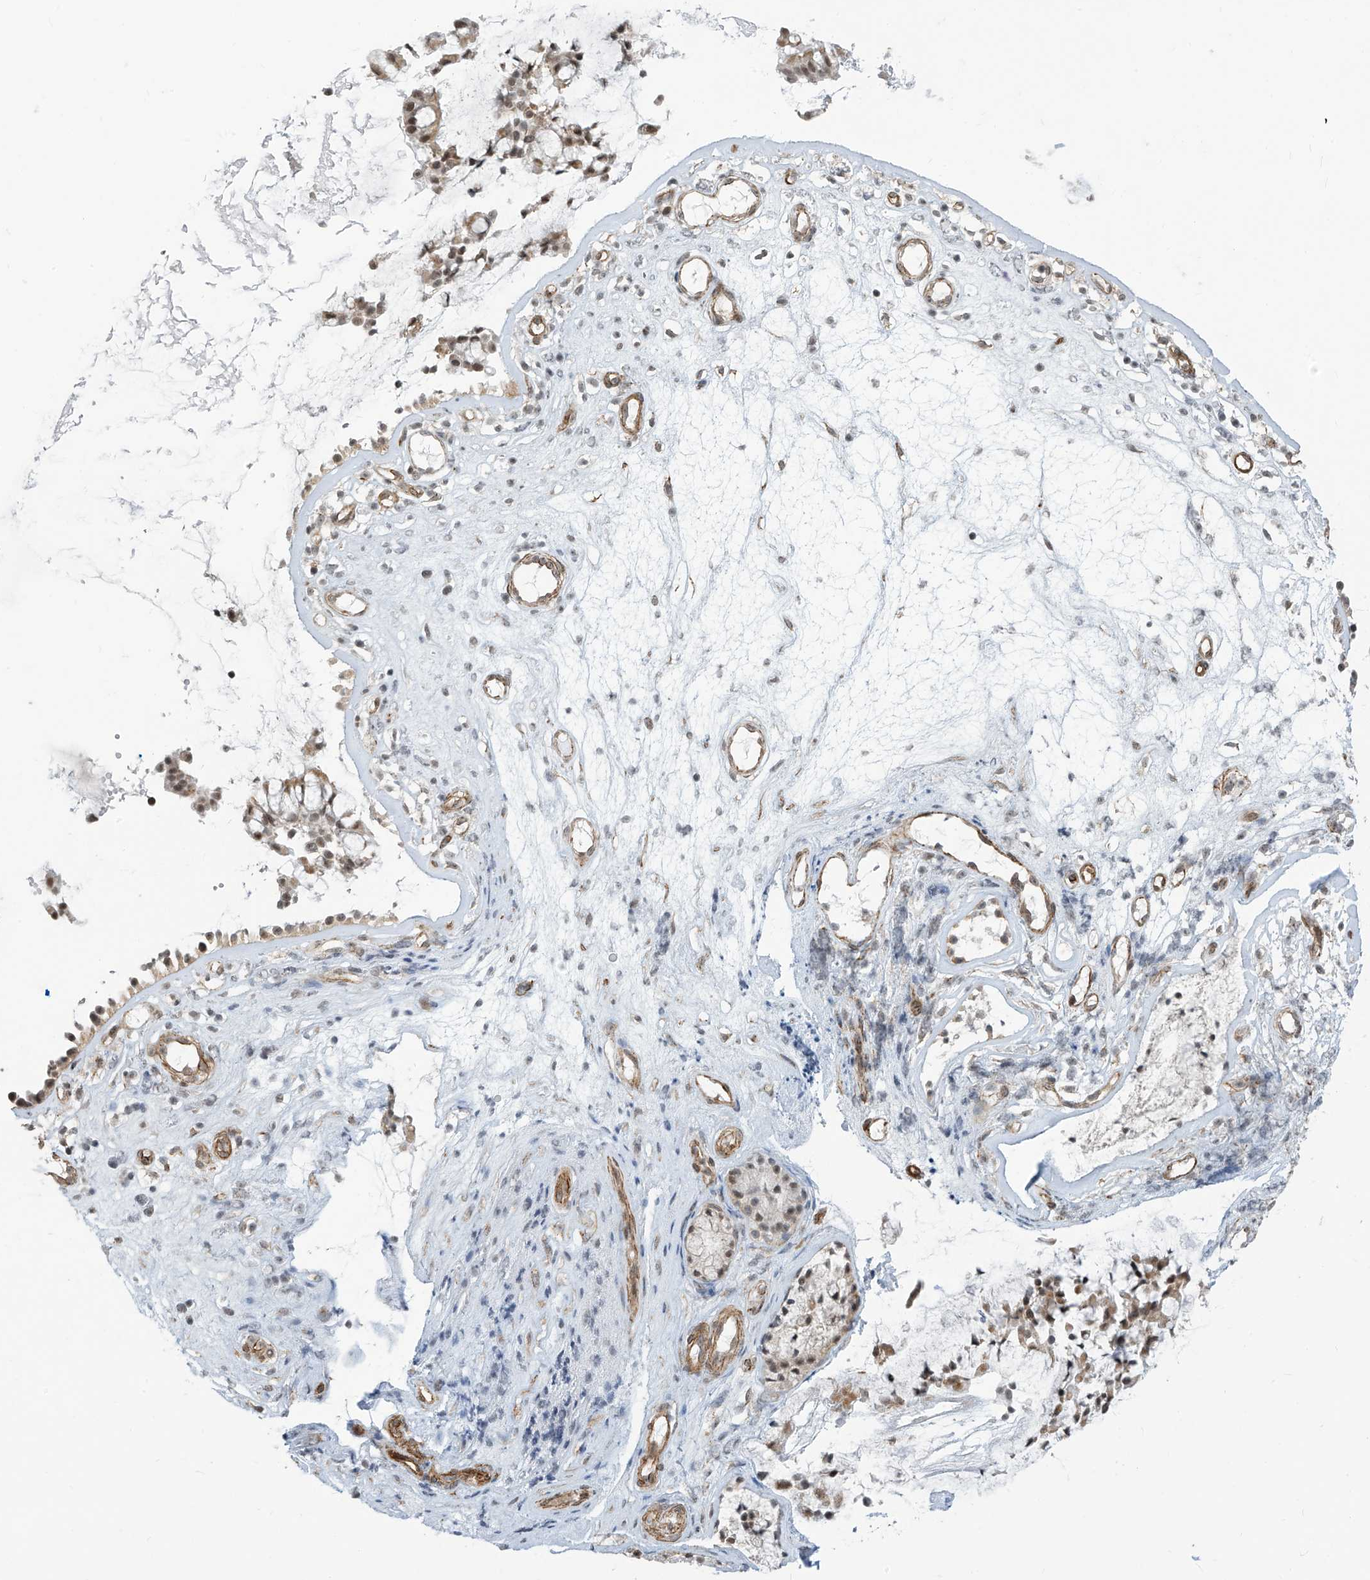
{"staining": {"intensity": "moderate", "quantity": "25%-75%", "location": "nuclear"}, "tissue": "nasopharynx", "cell_type": "Respiratory epithelial cells", "image_type": "normal", "snomed": [{"axis": "morphology", "description": "Normal tissue, NOS"}, {"axis": "topography", "description": "Nasopharynx"}], "caption": "Nasopharynx stained with IHC exhibits moderate nuclear positivity in about 25%-75% of respiratory epithelial cells.", "gene": "METAP1D", "patient": {"sex": "female", "age": 39}}